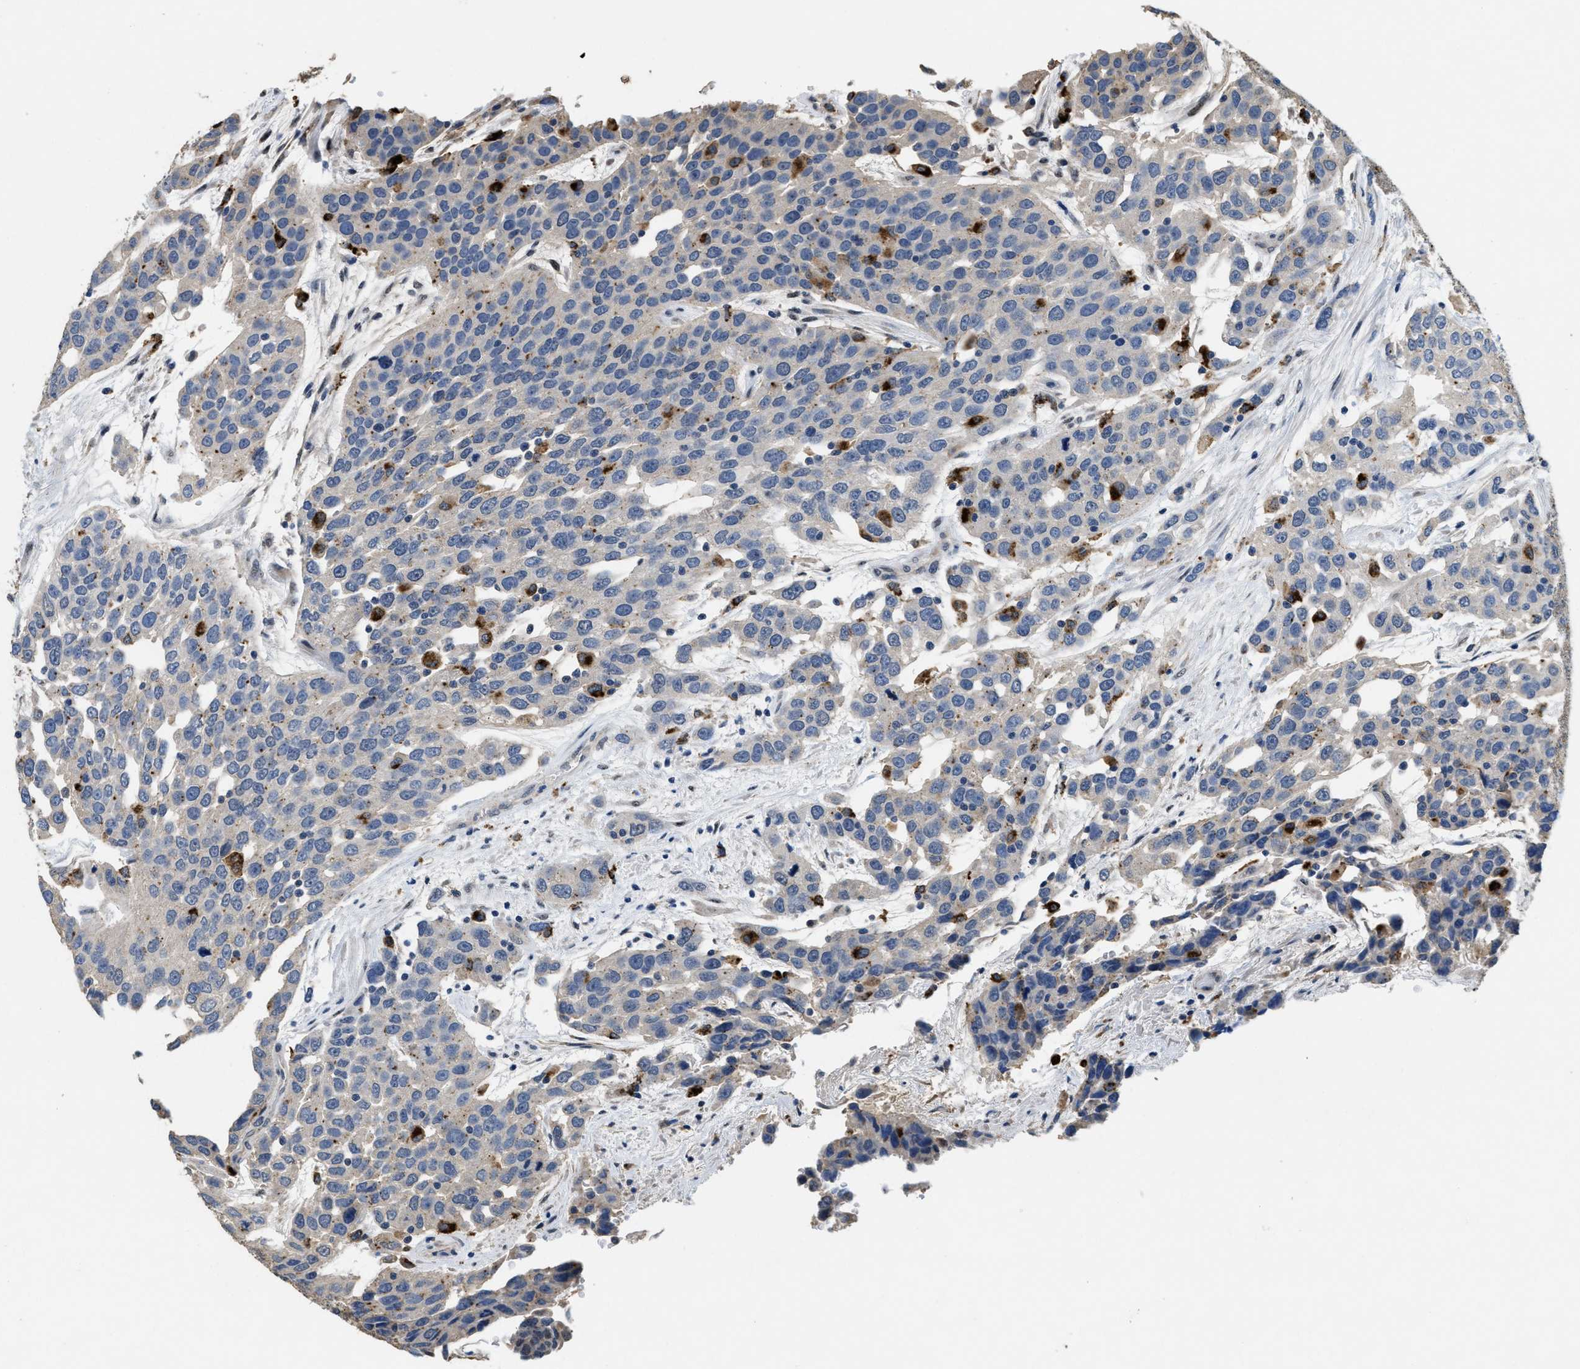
{"staining": {"intensity": "negative", "quantity": "none", "location": "none"}, "tissue": "urothelial cancer", "cell_type": "Tumor cells", "image_type": "cancer", "snomed": [{"axis": "morphology", "description": "Urothelial carcinoma, High grade"}, {"axis": "topography", "description": "Urinary bladder"}], "caption": "Immunohistochemistry (IHC) of human urothelial cancer displays no expression in tumor cells.", "gene": "BMPR2", "patient": {"sex": "female", "age": 80}}